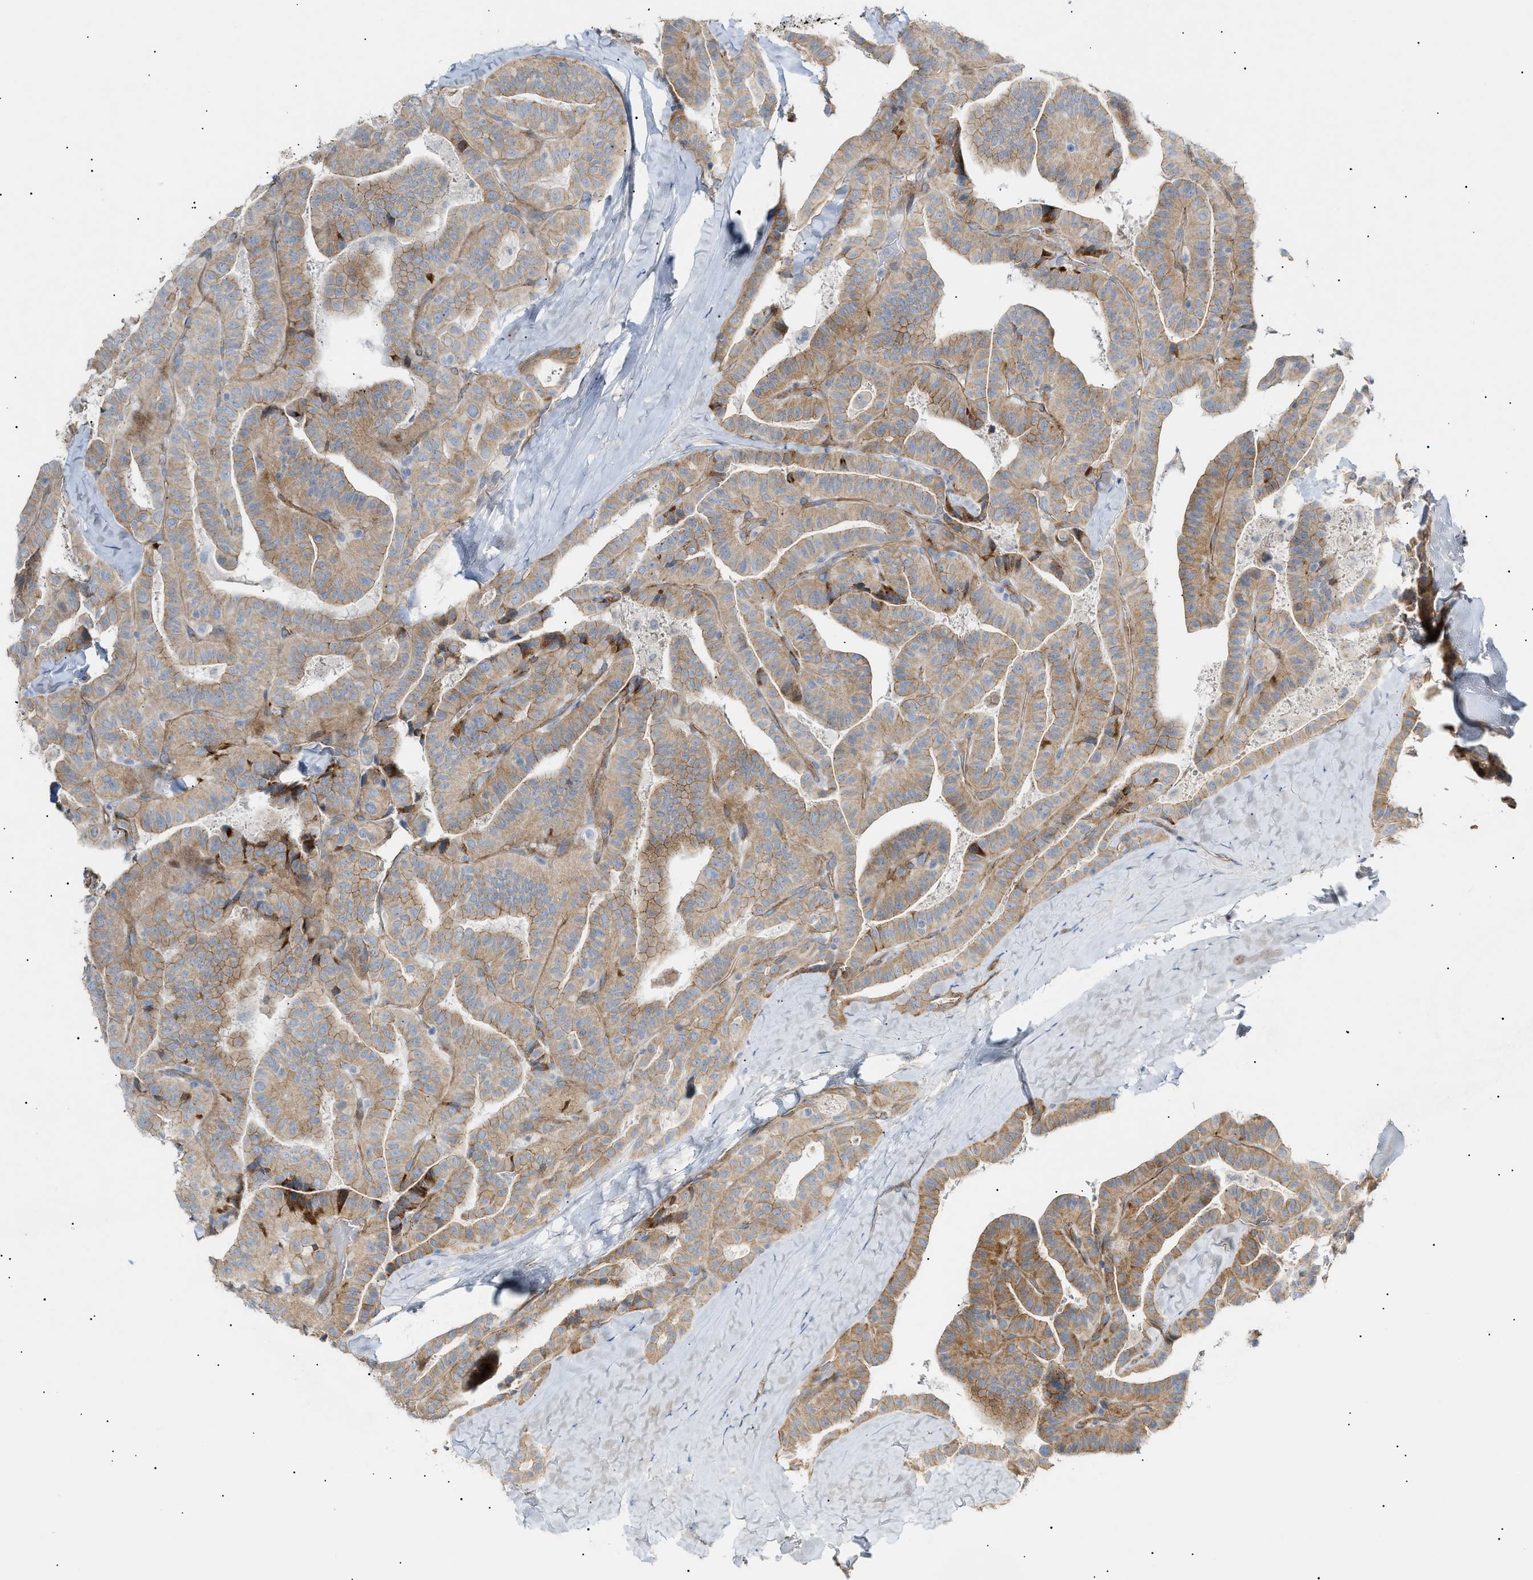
{"staining": {"intensity": "weak", "quantity": ">75%", "location": "cytoplasmic/membranous"}, "tissue": "thyroid cancer", "cell_type": "Tumor cells", "image_type": "cancer", "snomed": [{"axis": "morphology", "description": "Papillary adenocarcinoma, NOS"}, {"axis": "topography", "description": "Thyroid gland"}], "caption": "Thyroid cancer (papillary adenocarcinoma) tissue displays weak cytoplasmic/membranous expression in about >75% of tumor cells The staining is performed using DAB (3,3'-diaminobenzidine) brown chromogen to label protein expression. The nuclei are counter-stained blue using hematoxylin.", "gene": "ZFHX2", "patient": {"sex": "male", "age": 77}}